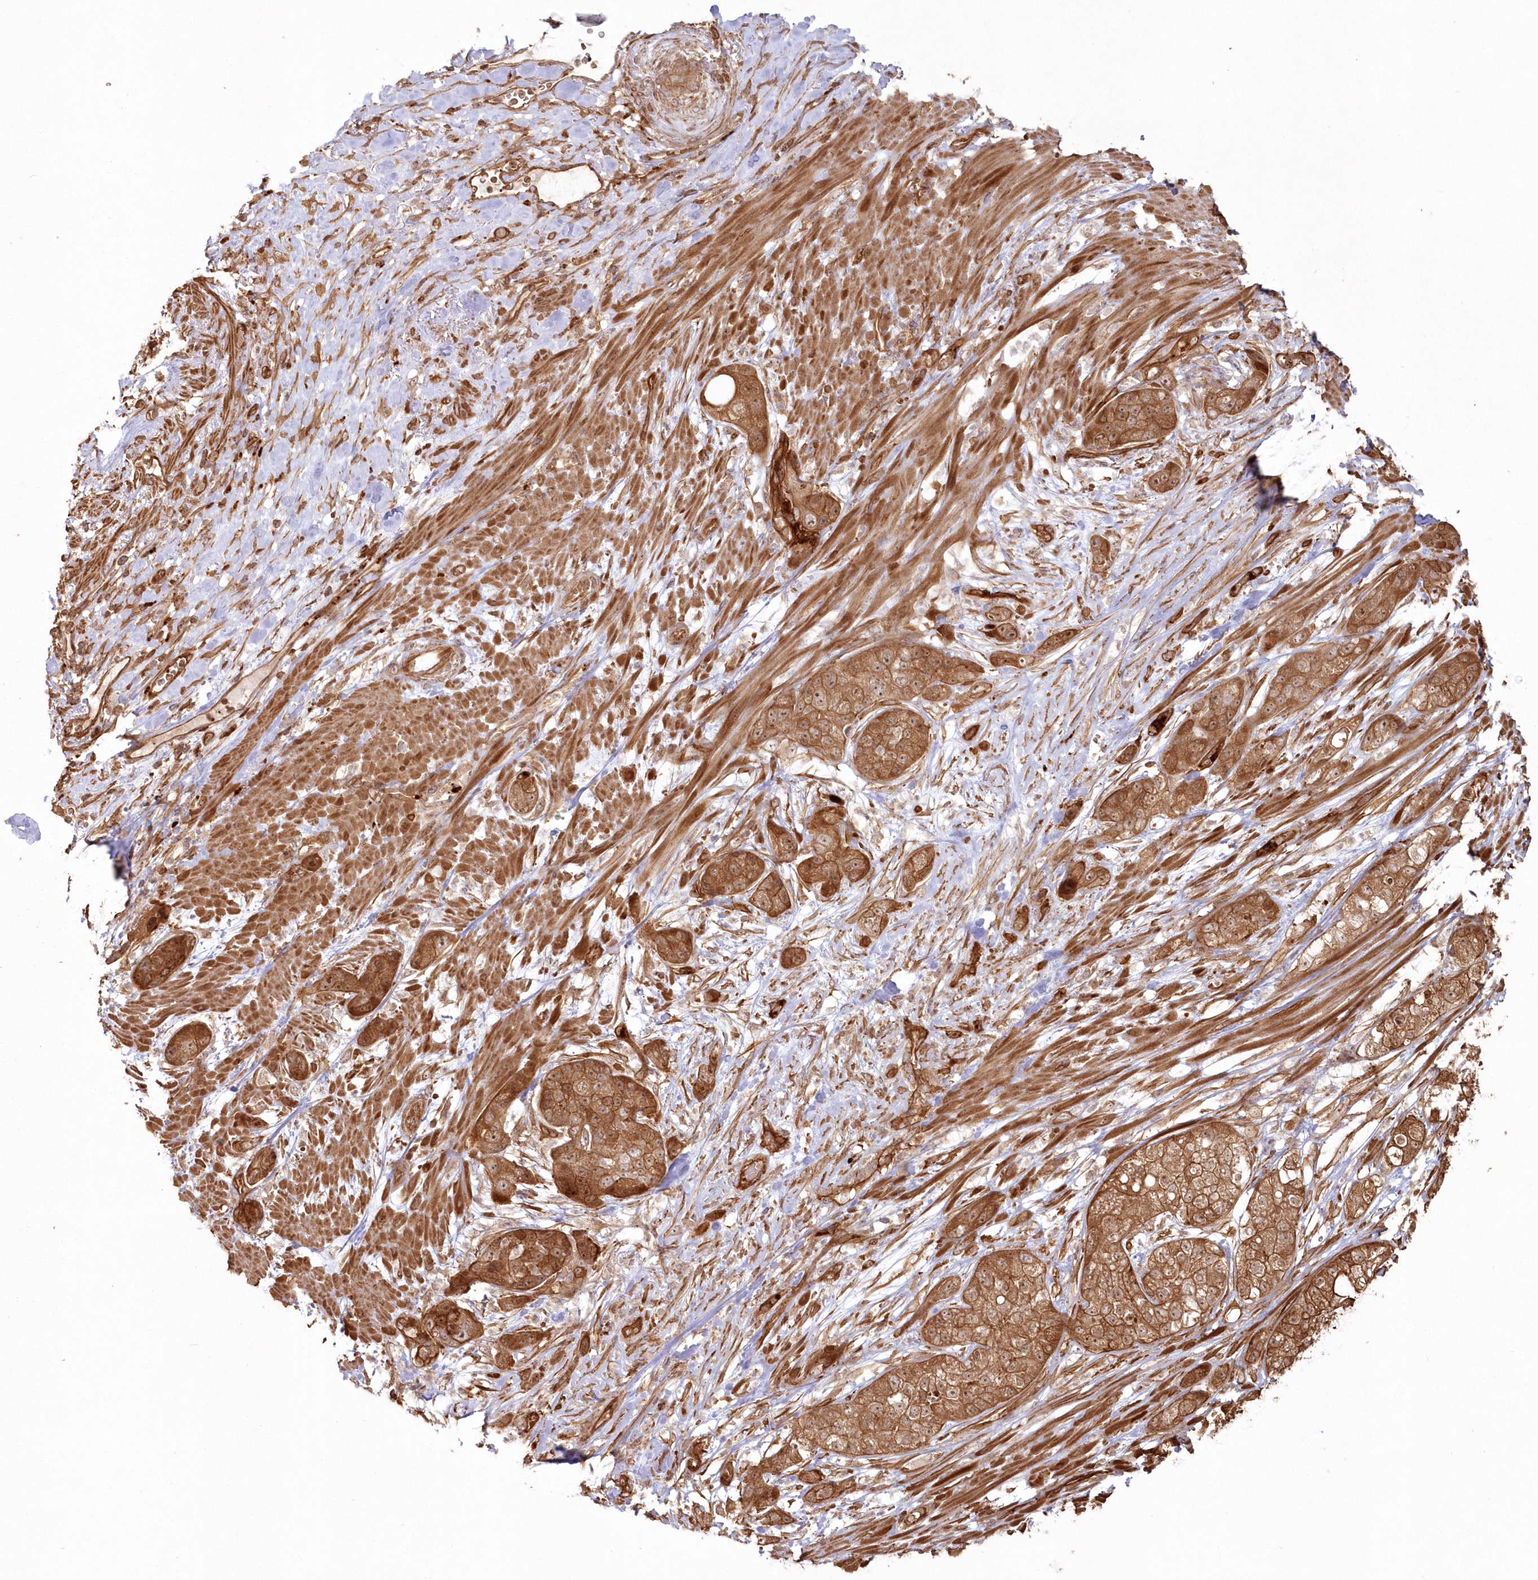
{"staining": {"intensity": "strong", "quantity": ">75%", "location": "cytoplasmic/membranous"}, "tissue": "pancreatic cancer", "cell_type": "Tumor cells", "image_type": "cancer", "snomed": [{"axis": "morphology", "description": "Adenocarcinoma, NOS"}, {"axis": "topography", "description": "Pancreas"}], "caption": "High-magnification brightfield microscopy of pancreatic cancer (adenocarcinoma) stained with DAB (3,3'-diaminobenzidine) (brown) and counterstained with hematoxylin (blue). tumor cells exhibit strong cytoplasmic/membranous positivity is seen in about>75% of cells.", "gene": "RGCC", "patient": {"sex": "female", "age": 78}}